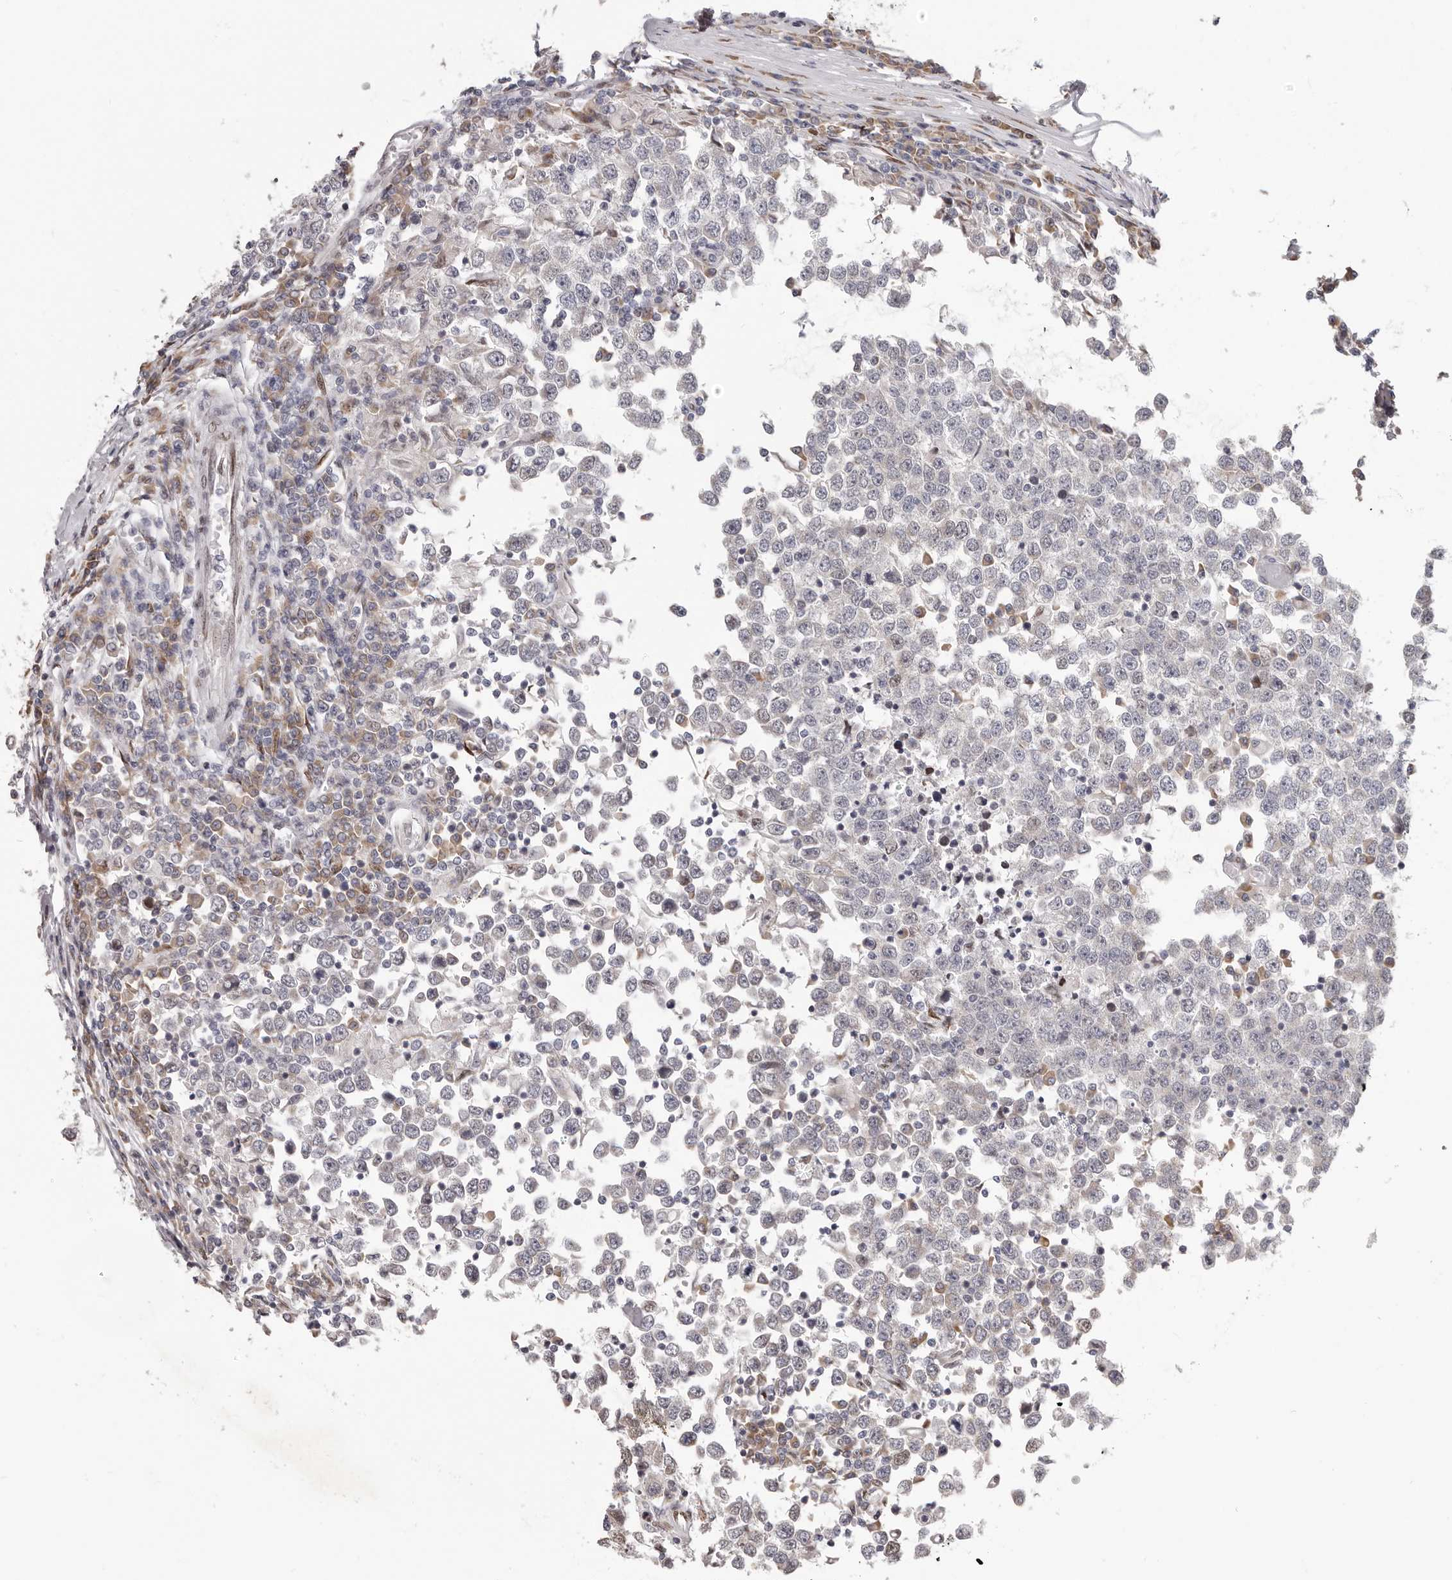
{"staining": {"intensity": "negative", "quantity": "none", "location": "none"}, "tissue": "testis cancer", "cell_type": "Tumor cells", "image_type": "cancer", "snomed": [{"axis": "morphology", "description": "Seminoma, NOS"}, {"axis": "topography", "description": "Testis"}], "caption": "Tumor cells are negative for brown protein staining in testis cancer (seminoma).", "gene": "SRP19", "patient": {"sex": "male", "age": 65}}